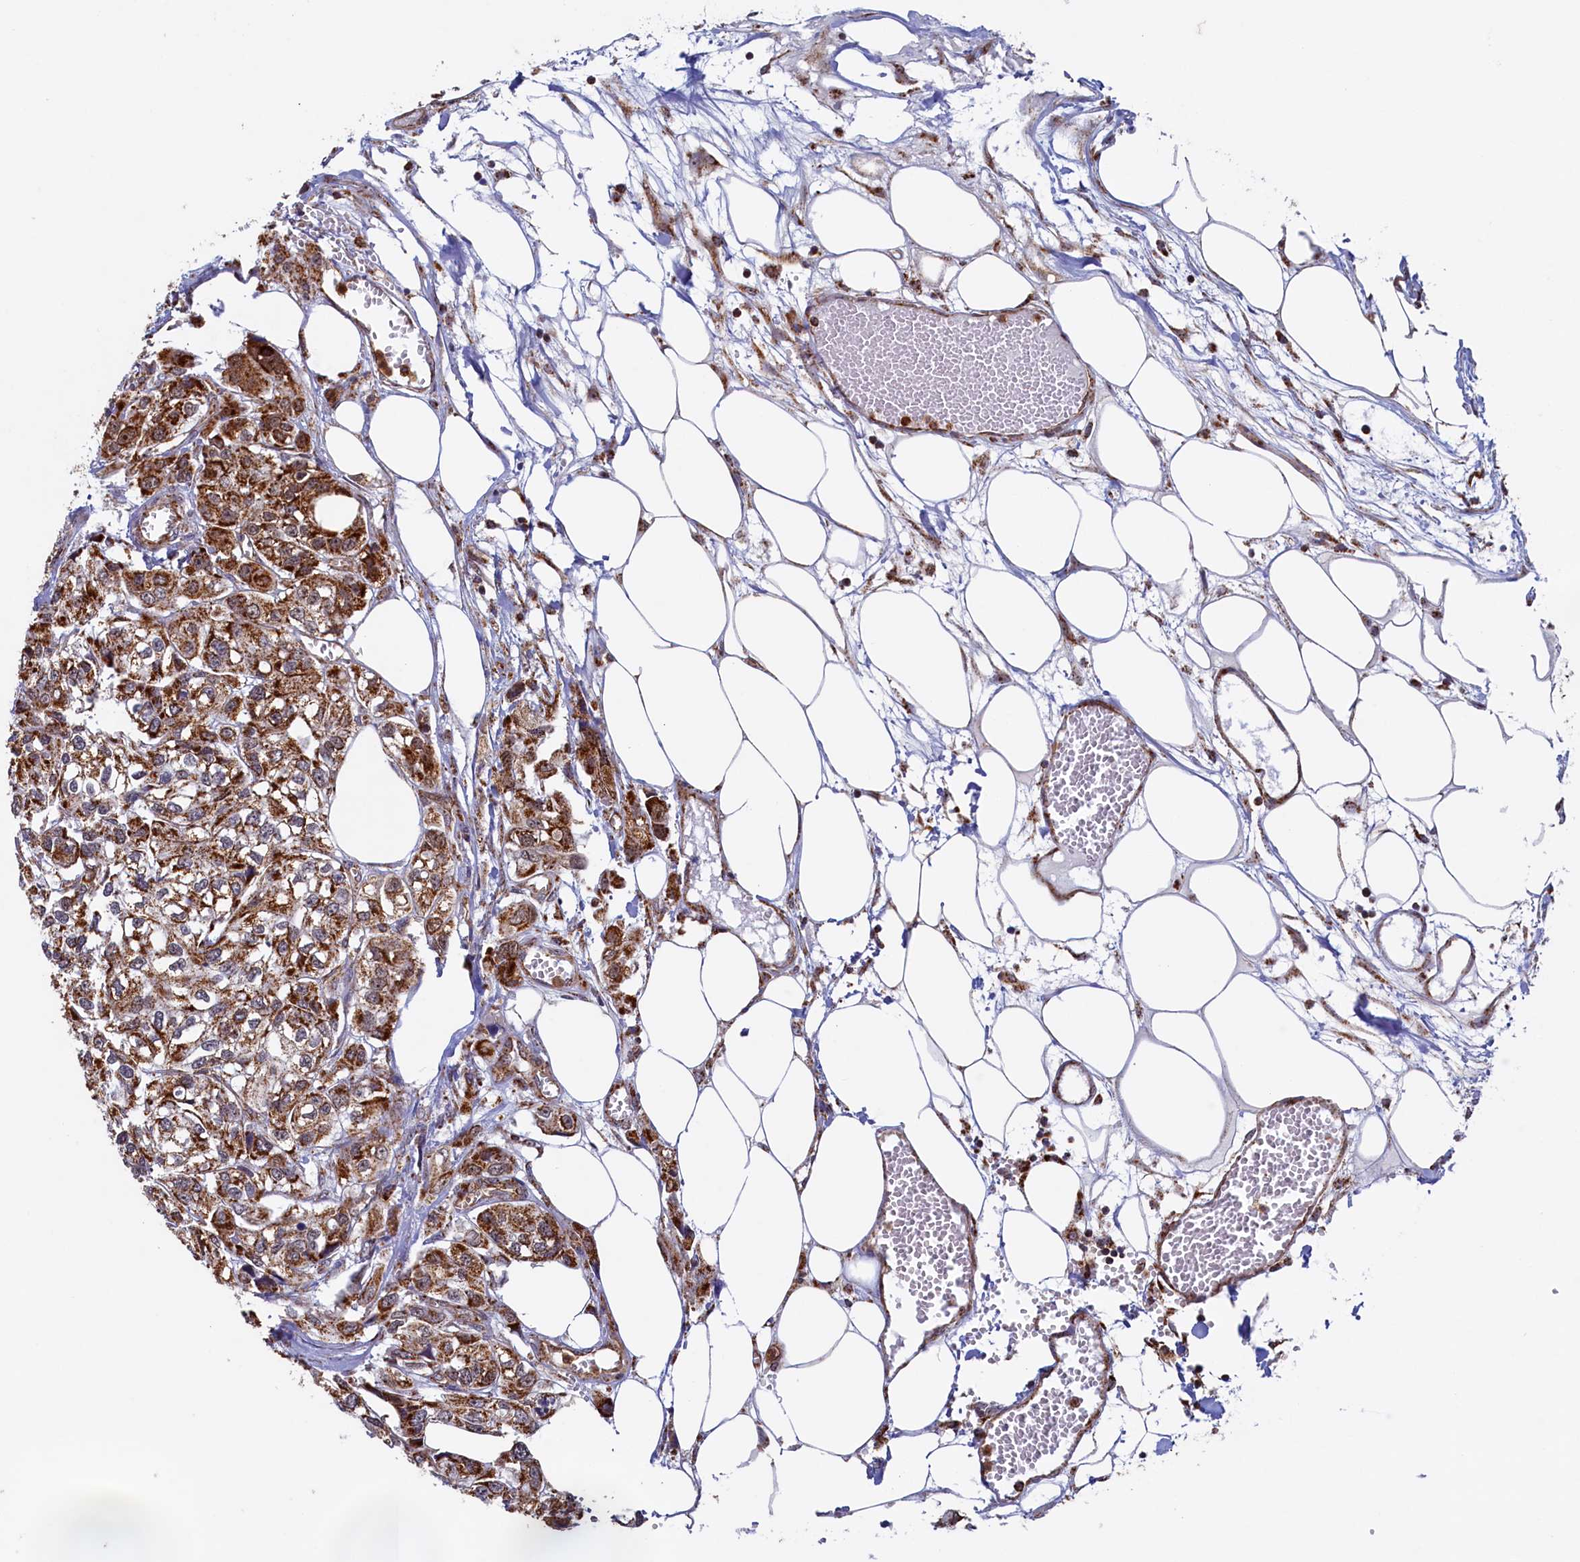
{"staining": {"intensity": "moderate", "quantity": ">75%", "location": "cytoplasmic/membranous"}, "tissue": "urothelial cancer", "cell_type": "Tumor cells", "image_type": "cancer", "snomed": [{"axis": "morphology", "description": "Urothelial carcinoma, High grade"}, {"axis": "topography", "description": "Urinary bladder"}], "caption": "High-grade urothelial carcinoma stained for a protein (brown) reveals moderate cytoplasmic/membranous positive expression in approximately >75% of tumor cells.", "gene": "UBE3B", "patient": {"sex": "male", "age": 67}}